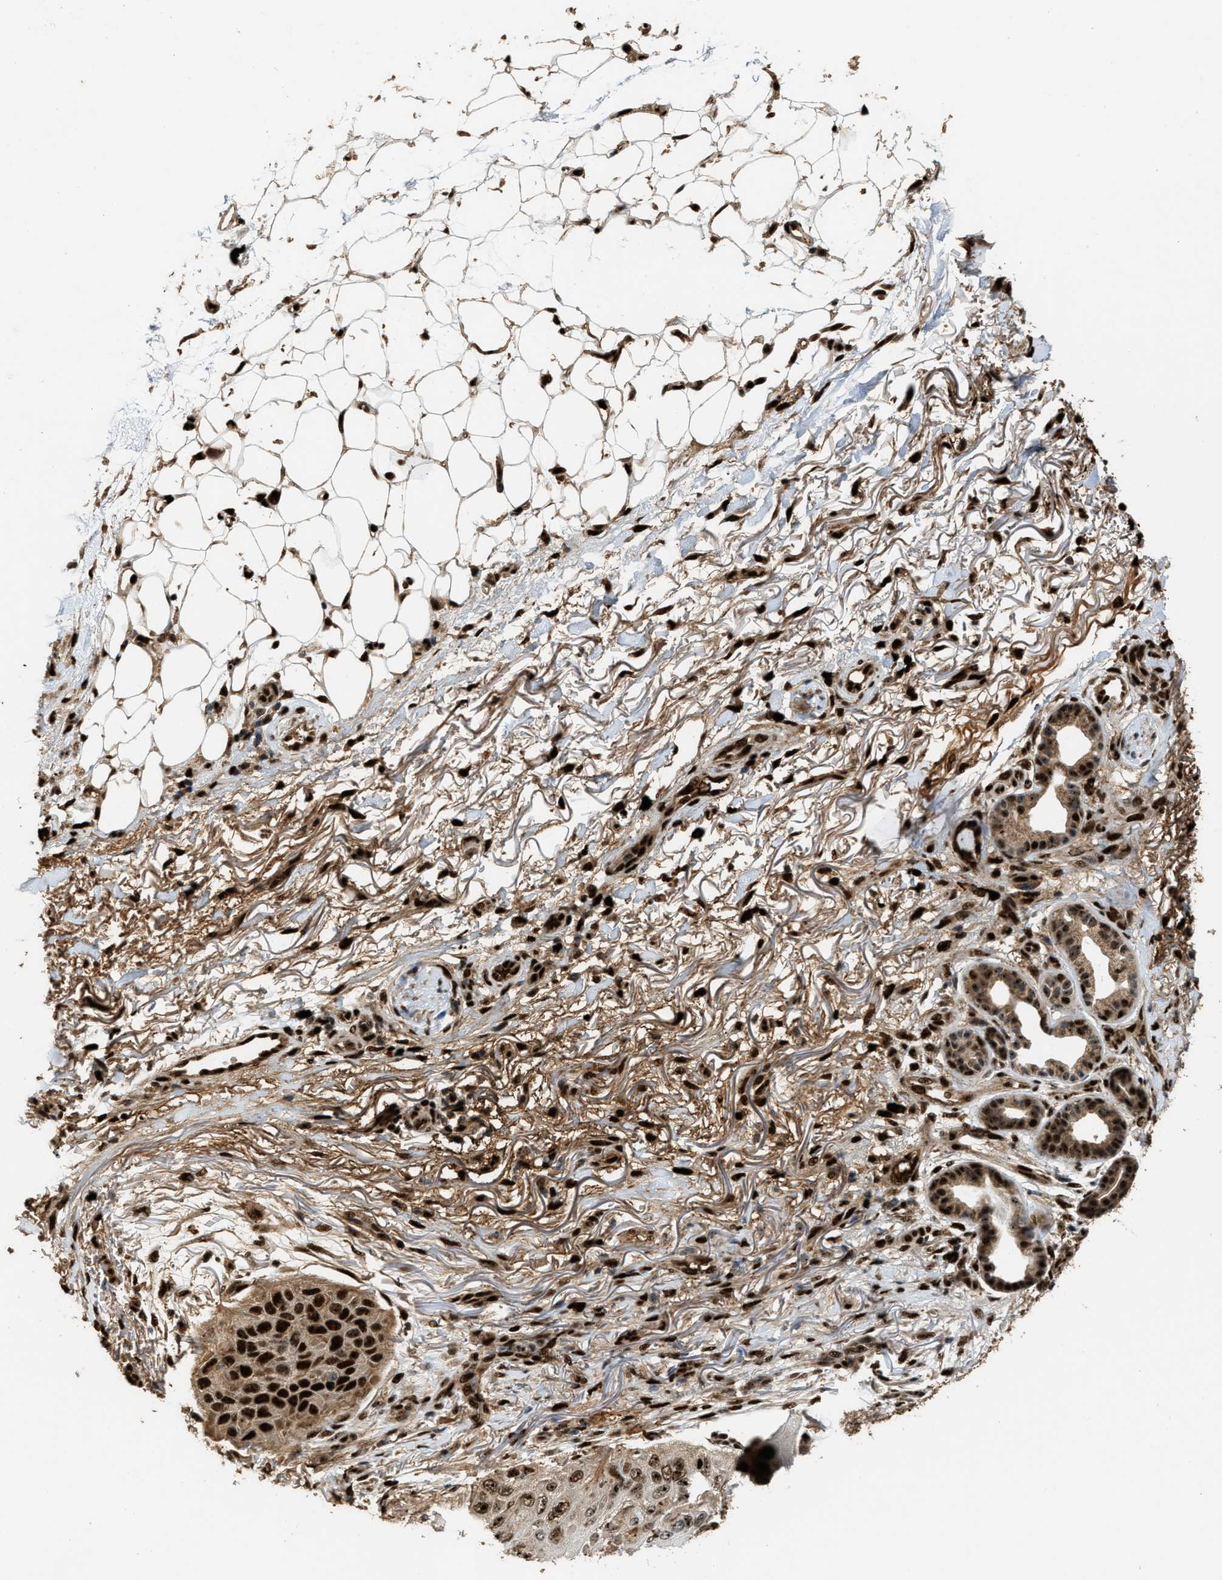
{"staining": {"intensity": "strong", "quantity": ">75%", "location": "nuclear"}, "tissue": "skin cancer", "cell_type": "Tumor cells", "image_type": "cancer", "snomed": [{"axis": "morphology", "description": "Squamous cell carcinoma, NOS"}, {"axis": "topography", "description": "Skin"}], "caption": "Protein analysis of skin squamous cell carcinoma tissue reveals strong nuclear positivity in approximately >75% of tumor cells.", "gene": "ZNF687", "patient": {"sex": "female", "age": 77}}